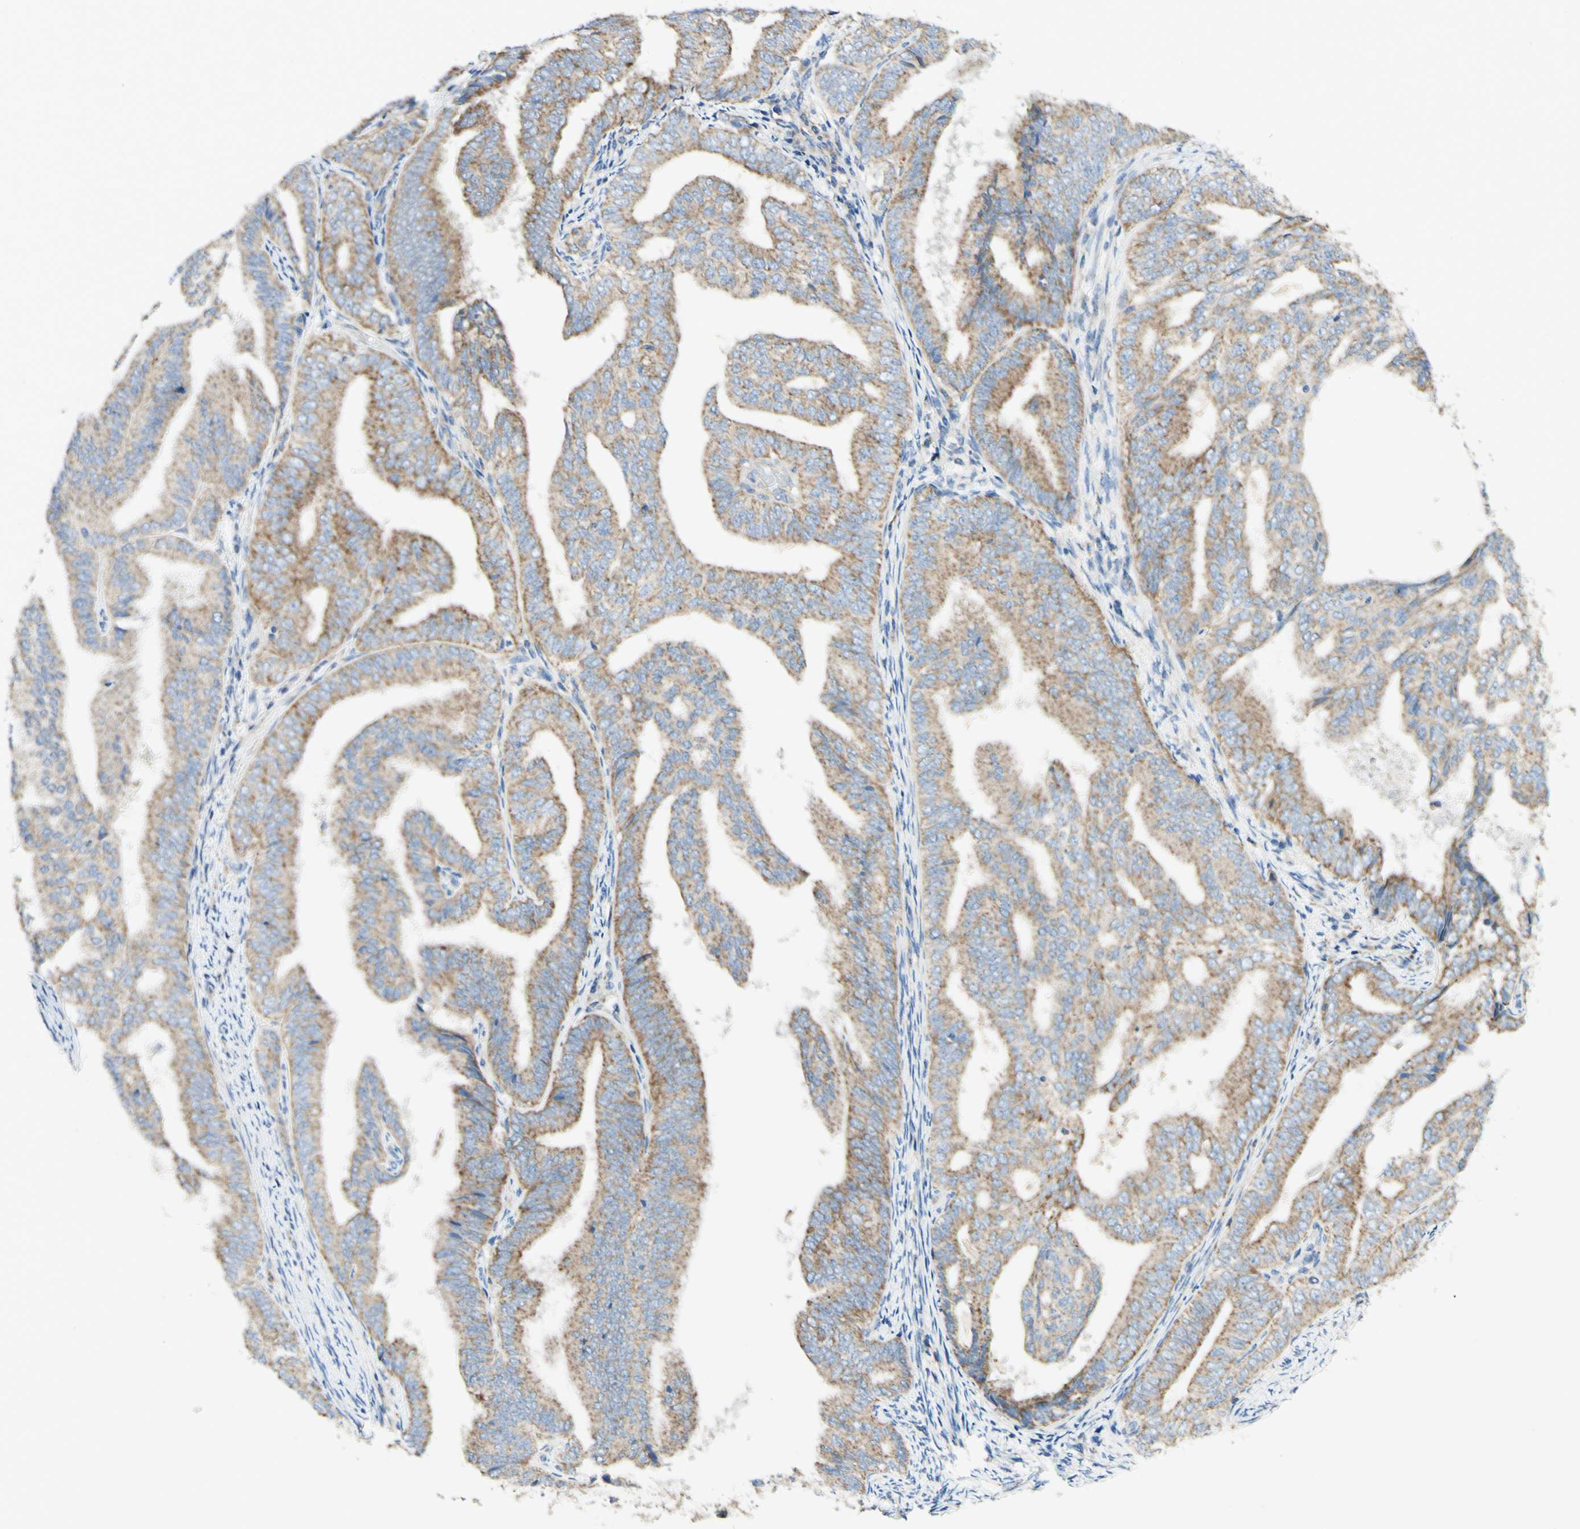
{"staining": {"intensity": "moderate", "quantity": ">75%", "location": "cytoplasmic/membranous"}, "tissue": "endometrial cancer", "cell_type": "Tumor cells", "image_type": "cancer", "snomed": [{"axis": "morphology", "description": "Adenocarcinoma, NOS"}, {"axis": "topography", "description": "Endometrium"}], "caption": "Endometrial adenocarcinoma tissue displays moderate cytoplasmic/membranous positivity in approximately >75% of tumor cells", "gene": "ARMC10", "patient": {"sex": "female", "age": 58}}